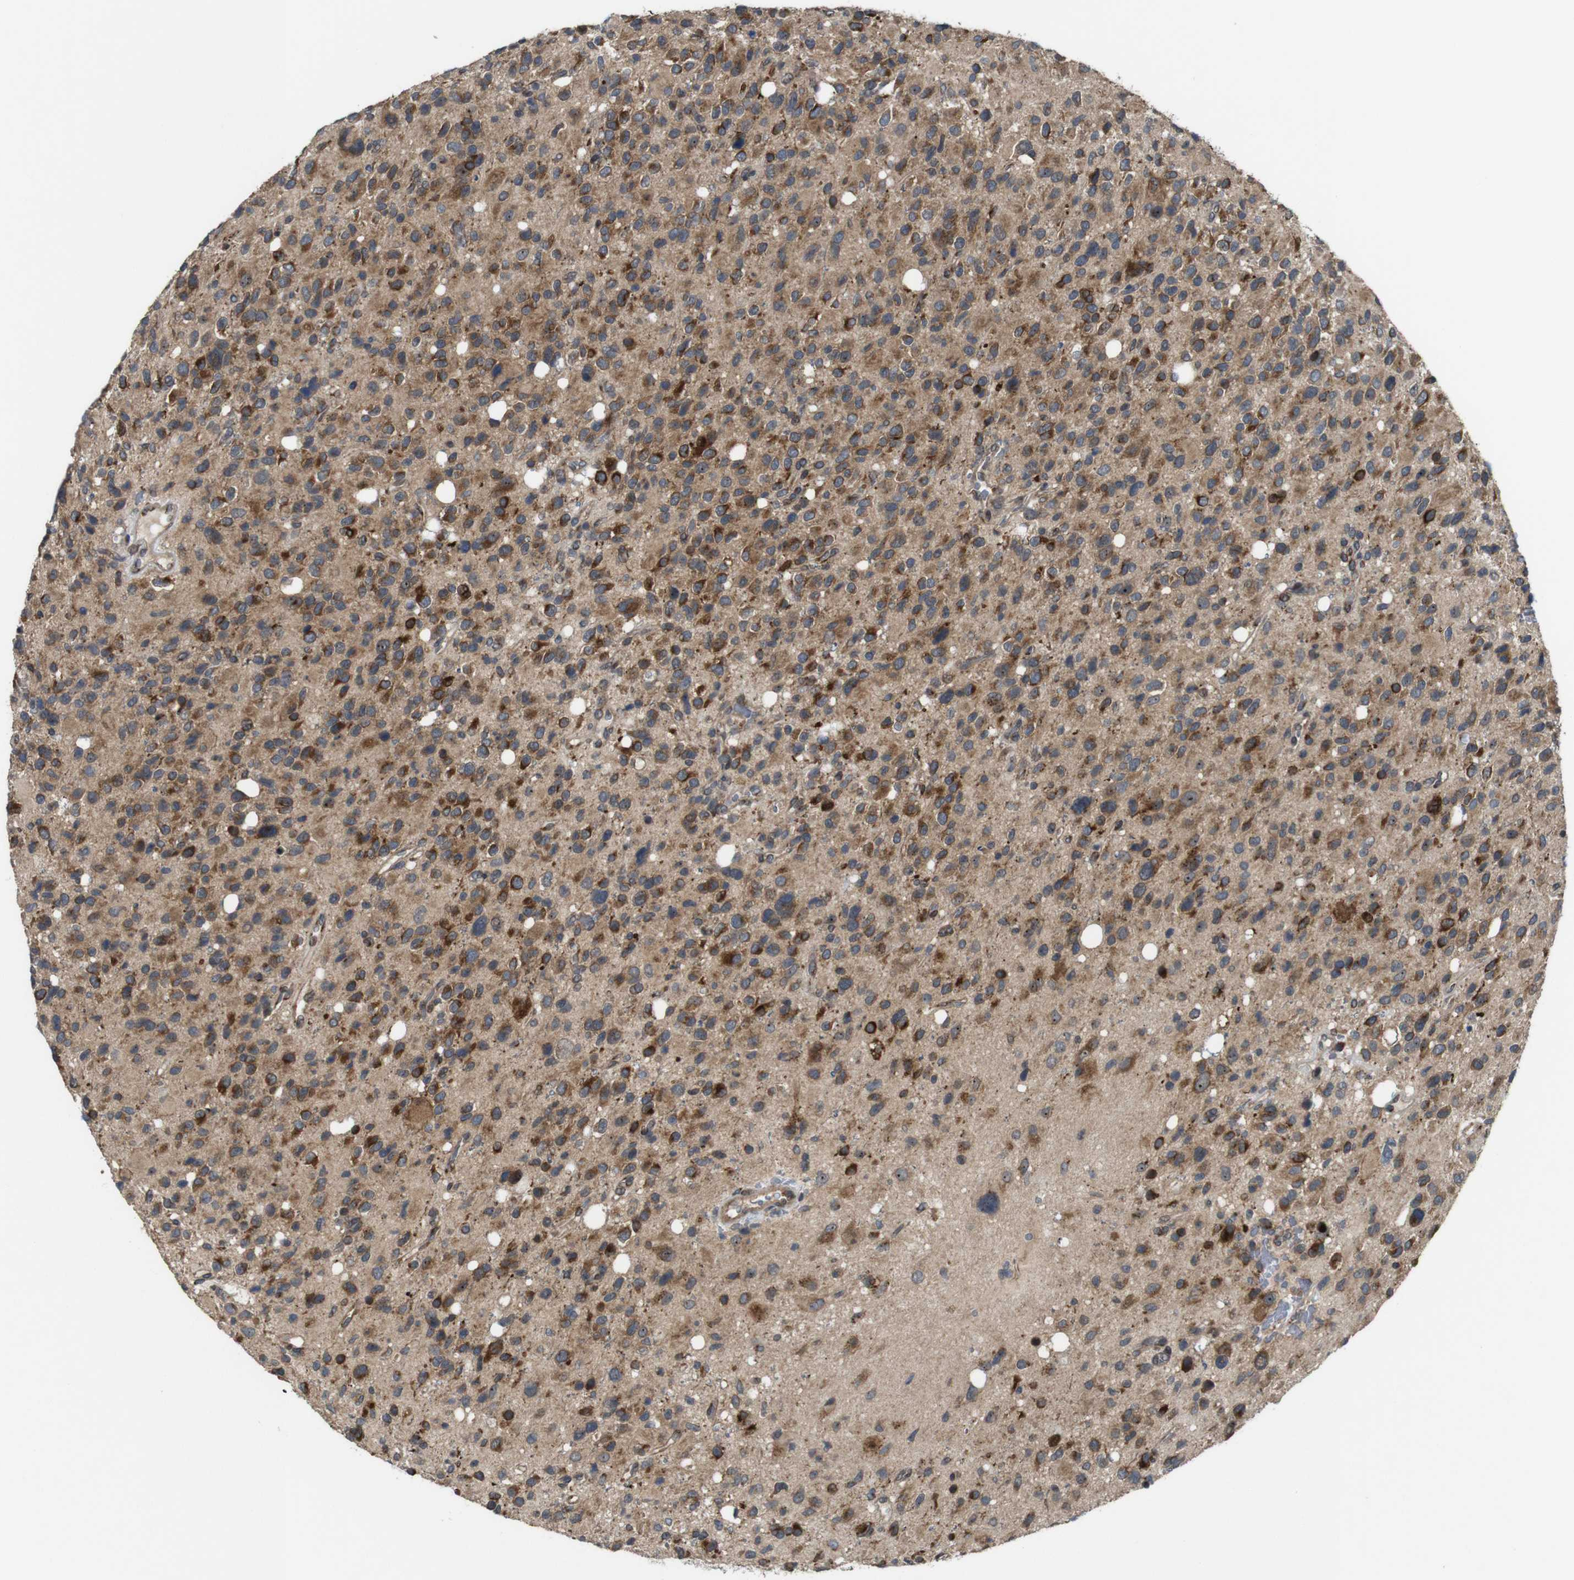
{"staining": {"intensity": "moderate", "quantity": ">75%", "location": "cytoplasmic/membranous"}, "tissue": "glioma", "cell_type": "Tumor cells", "image_type": "cancer", "snomed": [{"axis": "morphology", "description": "Glioma, malignant, High grade"}, {"axis": "topography", "description": "Brain"}], "caption": "Approximately >75% of tumor cells in glioma reveal moderate cytoplasmic/membranous protein positivity as visualized by brown immunohistochemical staining.", "gene": "EFCAB14", "patient": {"sex": "male", "age": 48}}